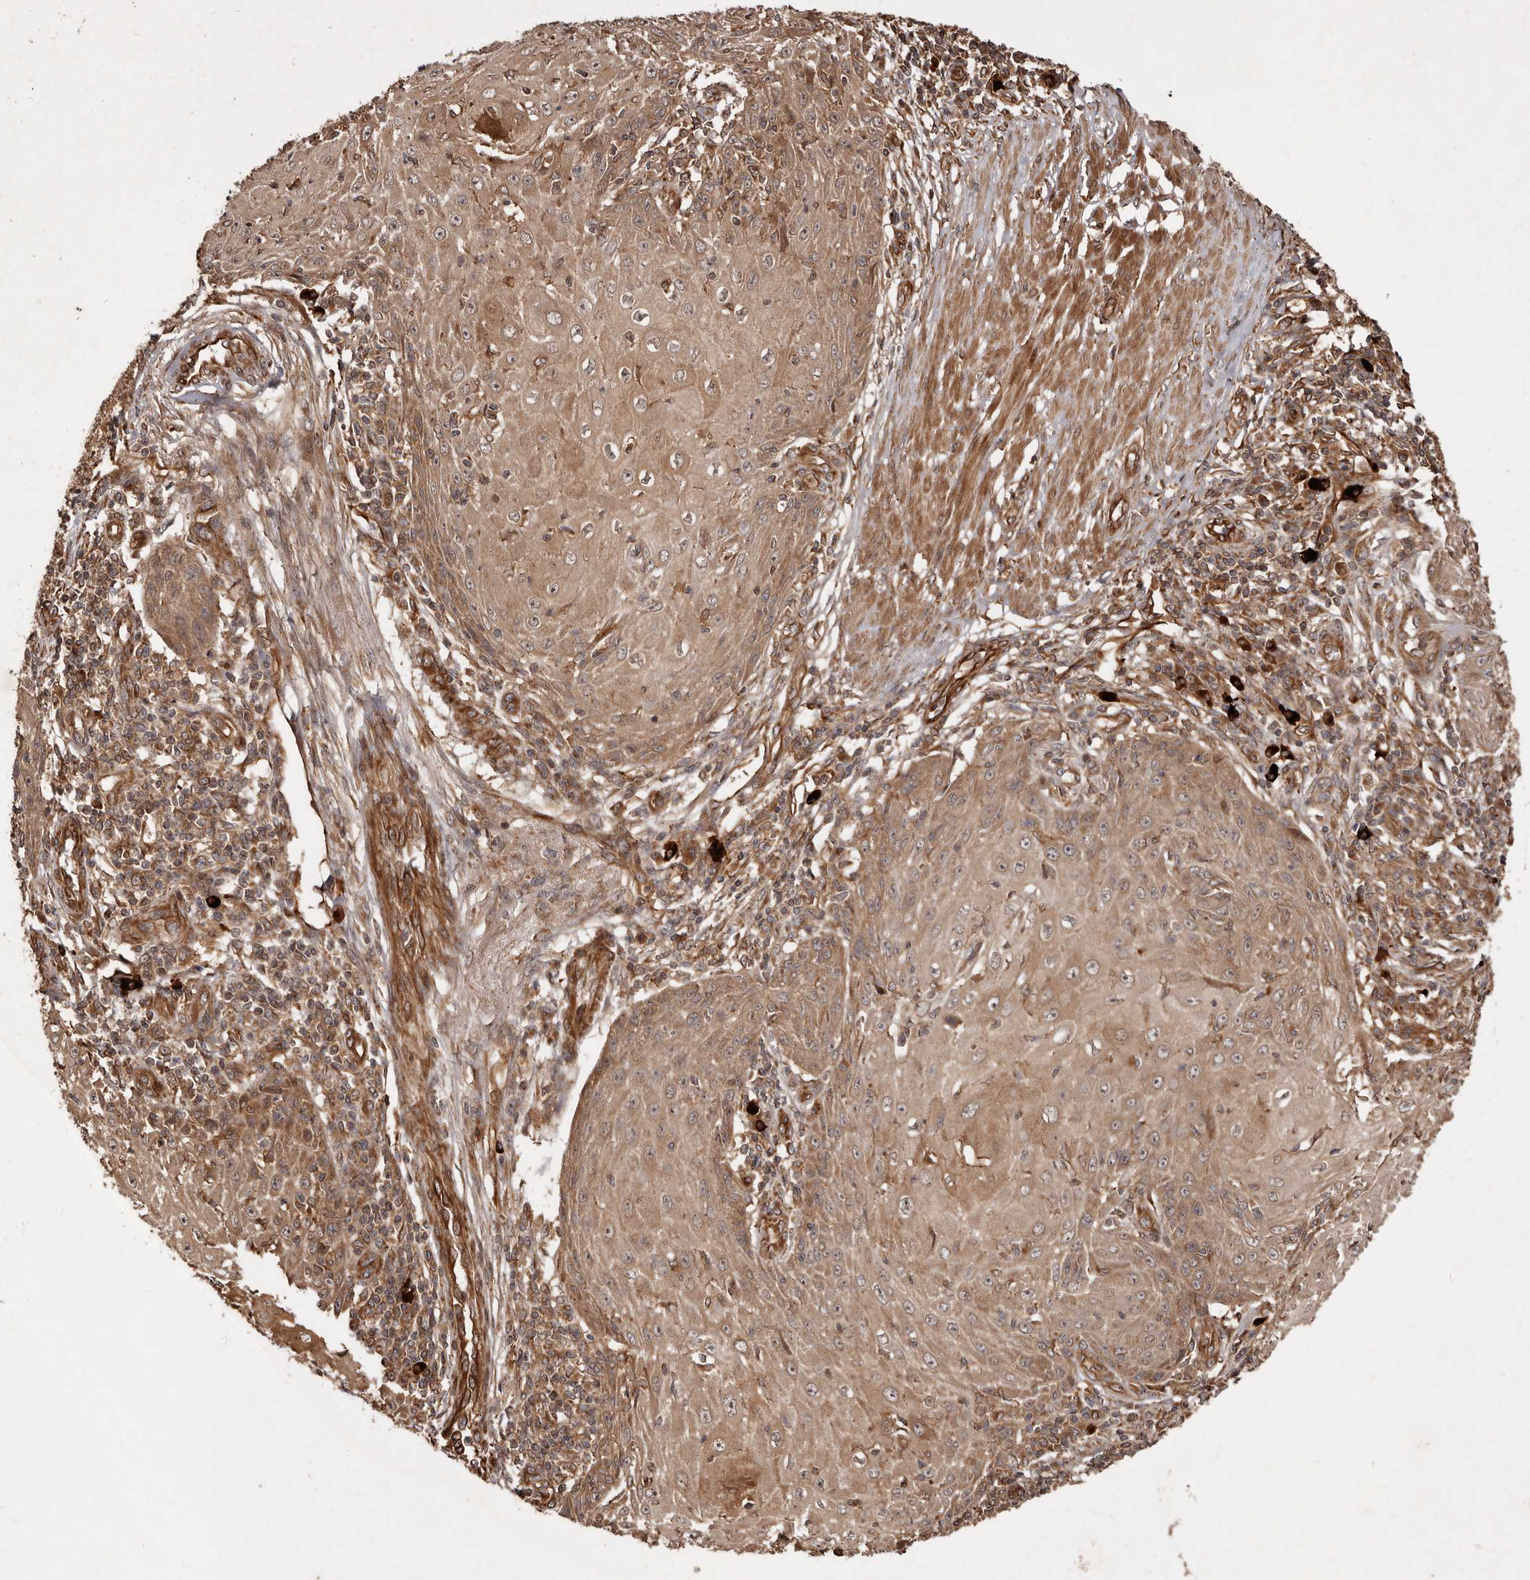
{"staining": {"intensity": "moderate", "quantity": ">75%", "location": "cytoplasmic/membranous"}, "tissue": "skin cancer", "cell_type": "Tumor cells", "image_type": "cancer", "snomed": [{"axis": "morphology", "description": "Squamous cell carcinoma, NOS"}, {"axis": "topography", "description": "Skin"}], "caption": "The micrograph exhibits staining of skin cancer (squamous cell carcinoma), revealing moderate cytoplasmic/membranous protein expression (brown color) within tumor cells.", "gene": "STK36", "patient": {"sex": "female", "age": 73}}